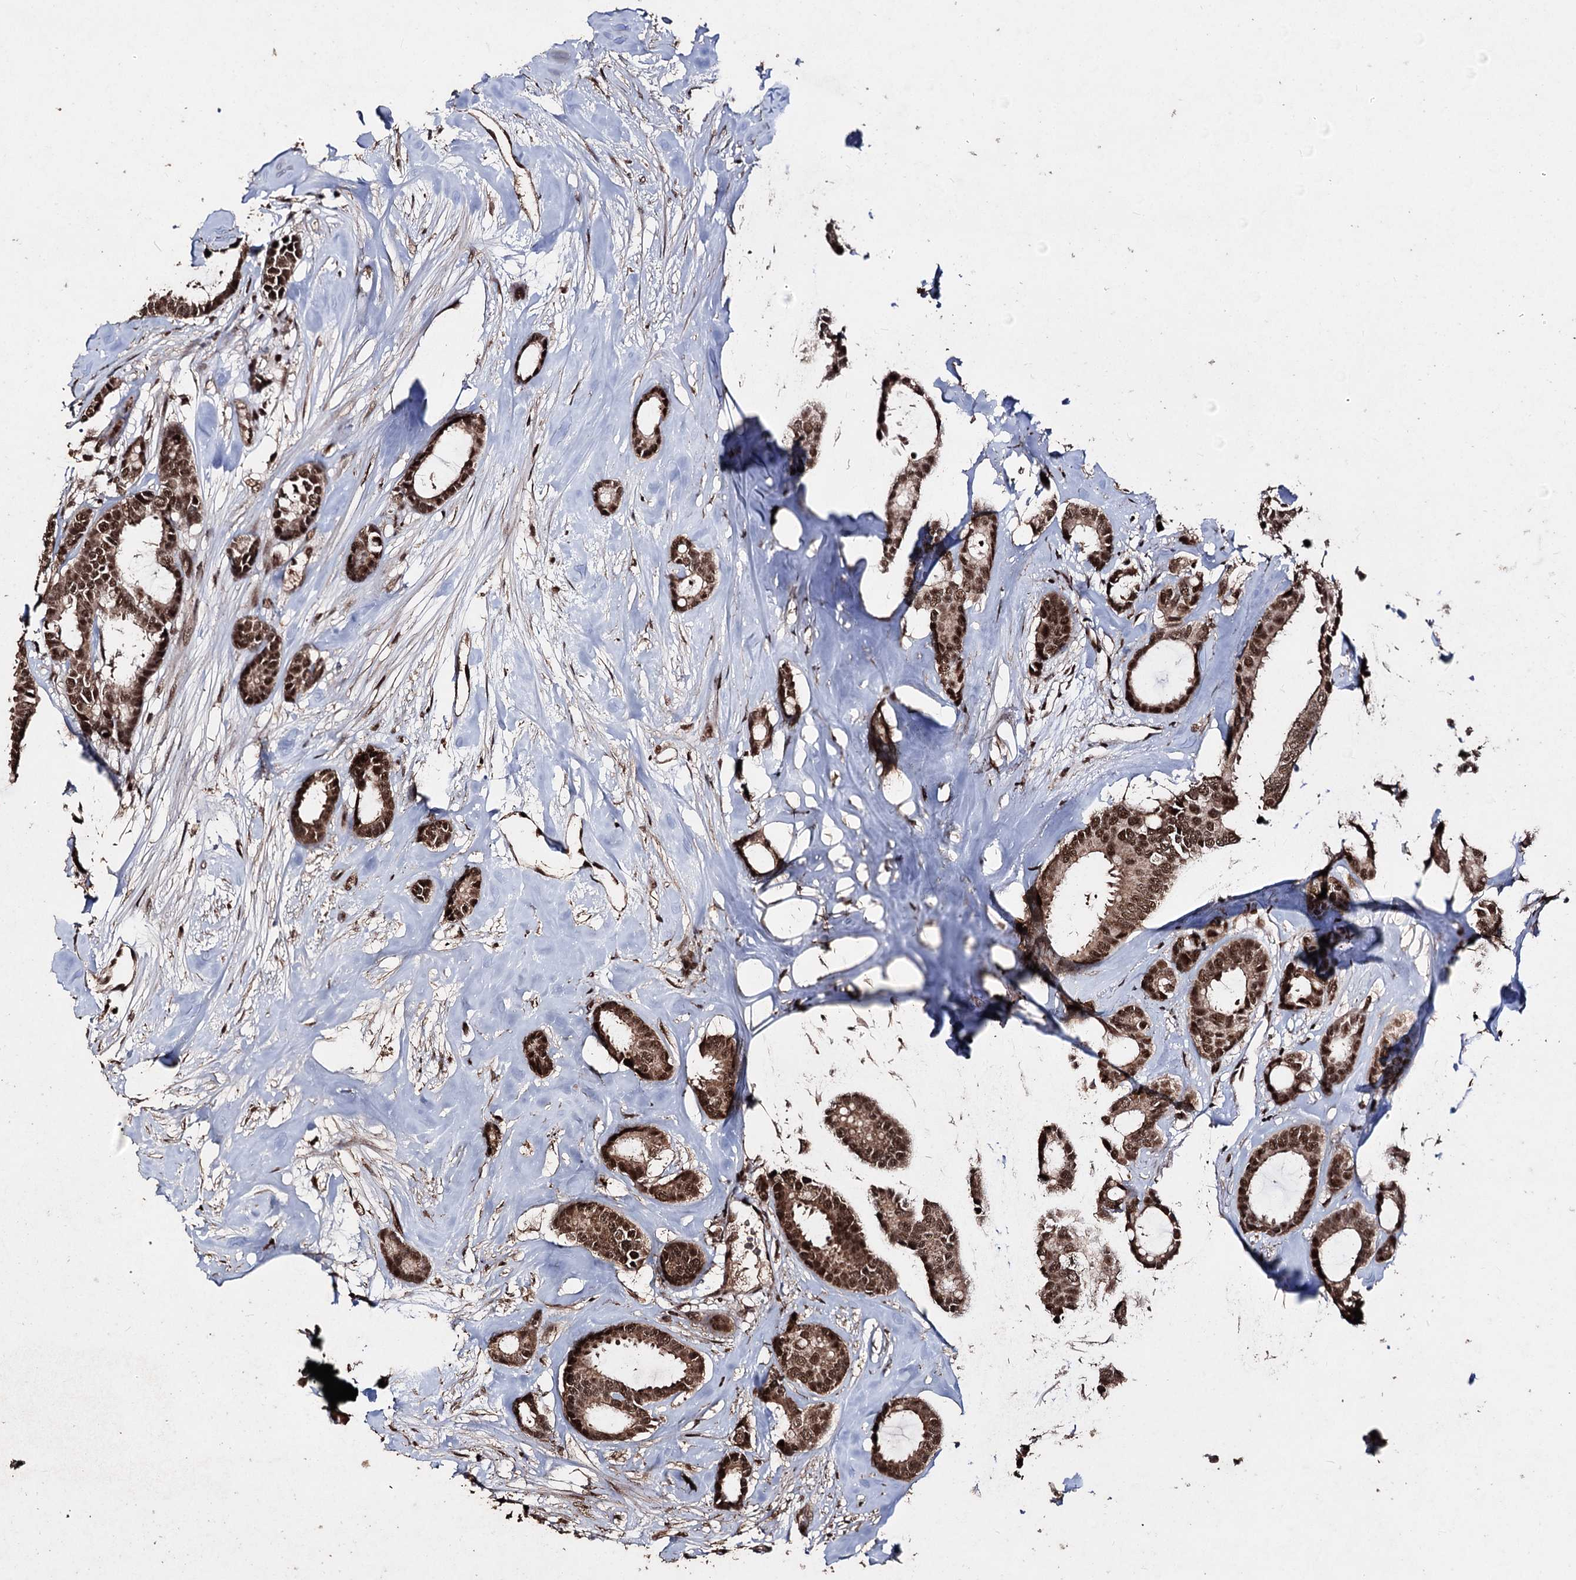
{"staining": {"intensity": "strong", "quantity": ">75%", "location": "cytoplasmic/membranous,nuclear"}, "tissue": "breast cancer", "cell_type": "Tumor cells", "image_type": "cancer", "snomed": [{"axis": "morphology", "description": "Duct carcinoma"}, {"axis": "topography", "description": "Breast"}], "caption": "A high amount of strong cytoplasmic/membranous and nuclear staining is appreciated in approximately >75% of tumor cells in breast invasive ductal carcinoma tissue.", "gene": "U2SURP", "patient": {"sex": "female", "age": 87}}